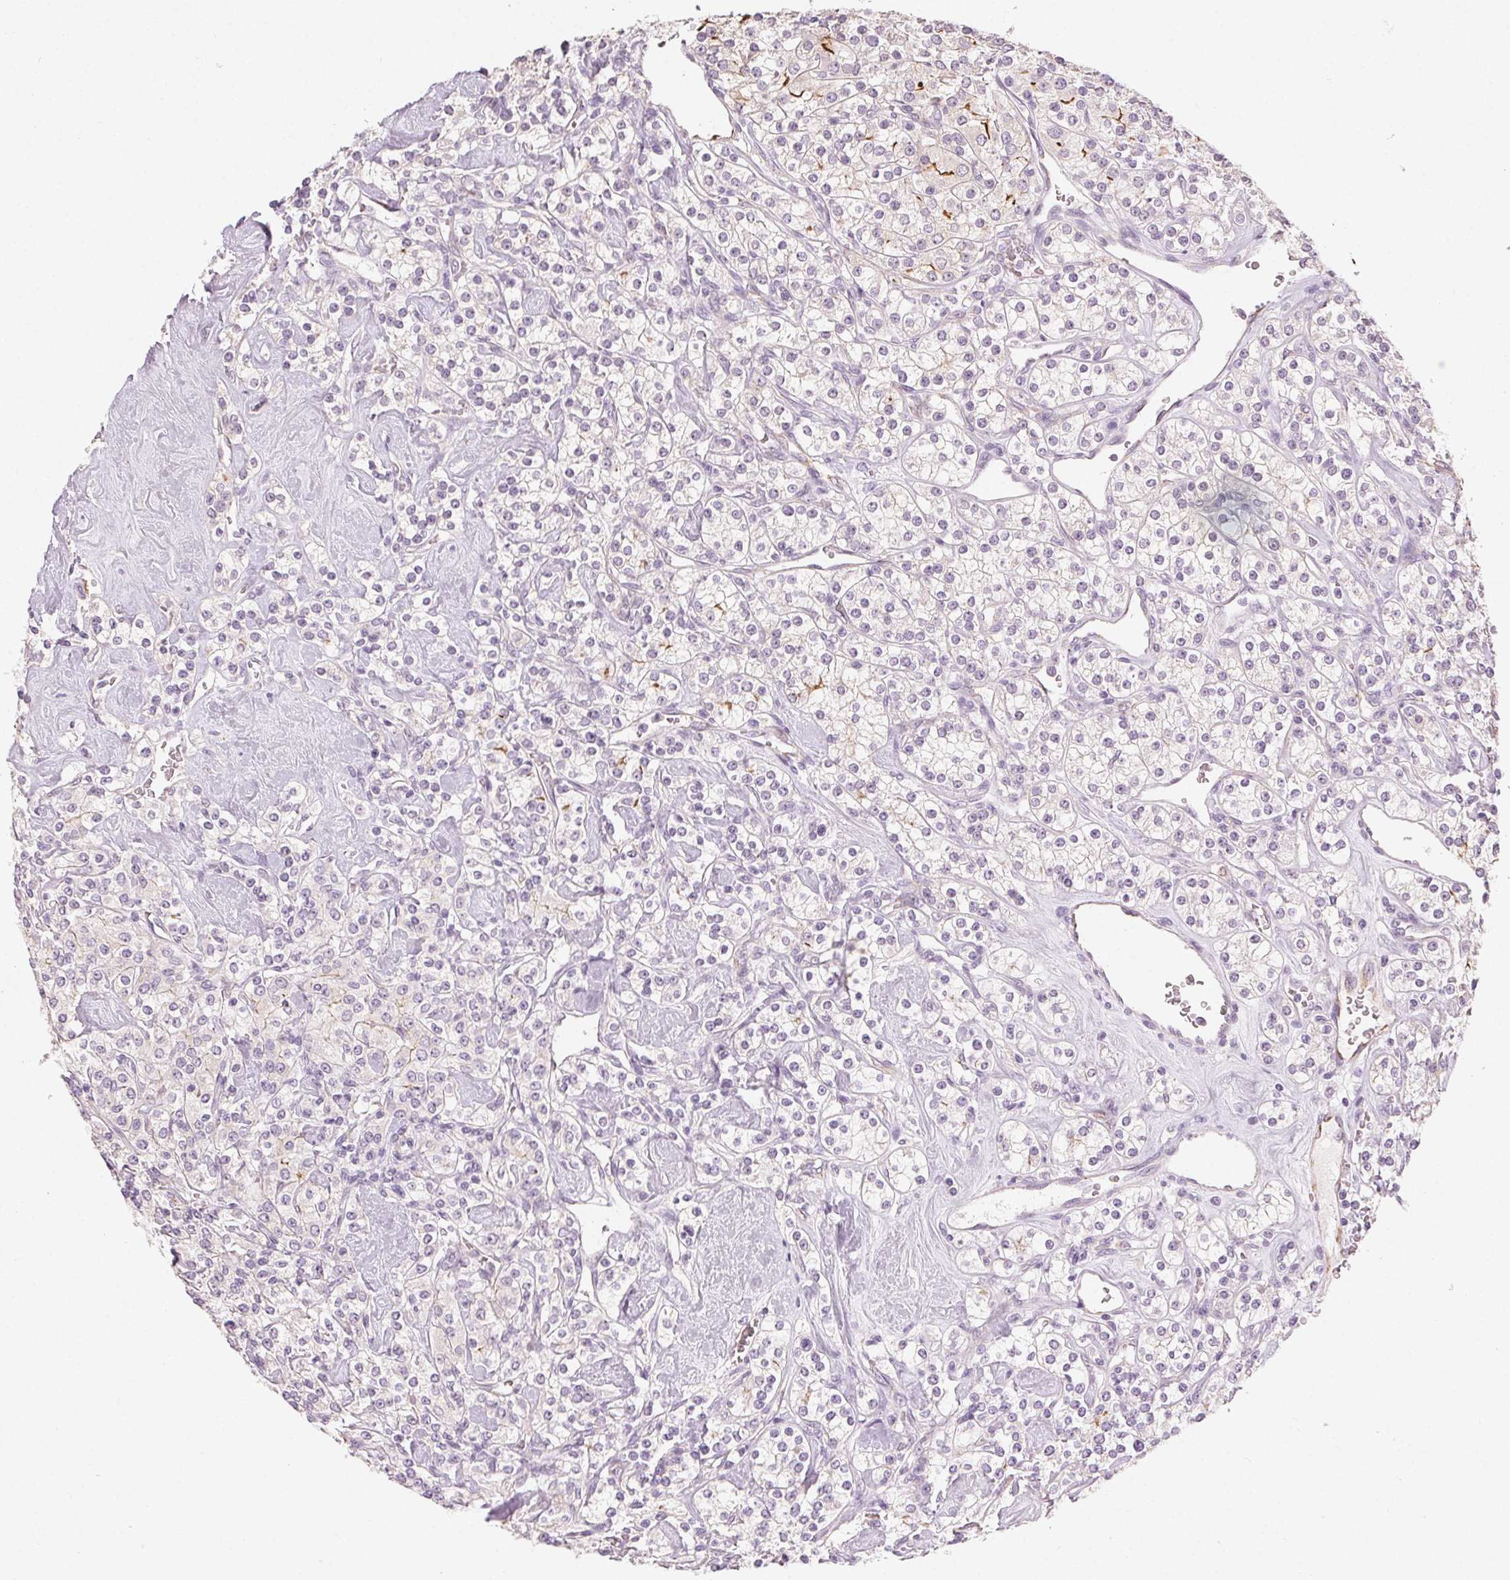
{"staining": {"intensity": "moderate", "quantity": "<25%", "location": "cytoplasmic/membranous"}, "tissue": "renal cancer", "cell_type": "Tumor cells", "image_type": "cancer", "snomed": [{"axis": "morphology", "description": "Adenocarcinoma, NOS"}, {"axis": "topography", "description": "Kidney"}], "caption": "Human renal cancer stained for a protein (brown) reveals moderate cytoplasmic/membranous positive staining in about <25% of tumor cells.", "gene": "CLTRN", "patient": {"sex": "male", "age": 77}}